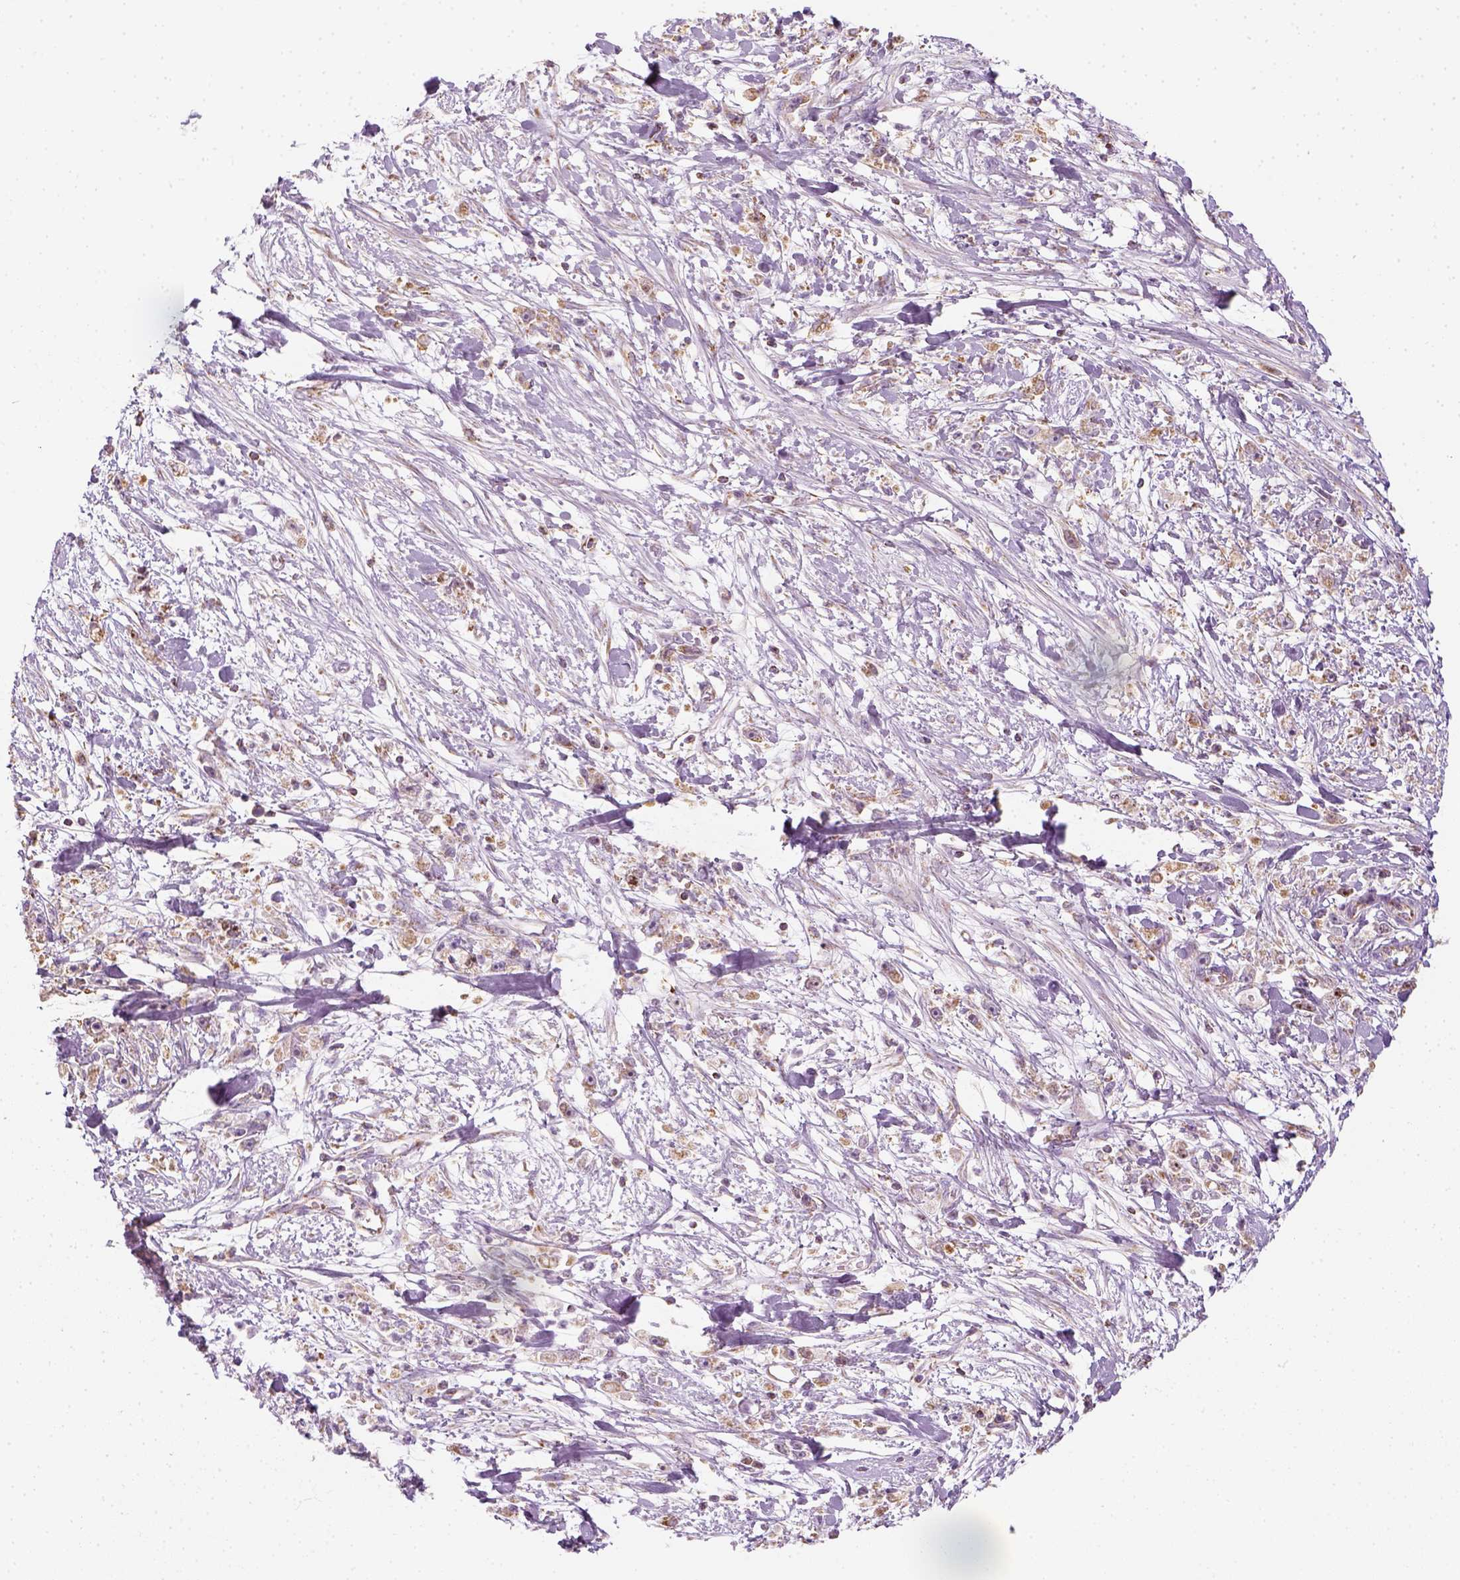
{"staining": {"intensity": "moderate", "quantity": ">75%", "location": "cytoplasmic/membranous"}, "tissue": "stomach cancer", "cell_type": "Tumor cells", "image_type": "cancer", "snomed": [{"axis": "morphology", "description": "Adenocarcinoma, NOS"}, {"axis": "topography", "description": "Stomach"}], "caption": "IHC staining of stomach cancer (adenocarcinoma), which reveals medium levels of moderate cytoplasmic/membranous staining in approximately >75% of tumor cells indicating moderate cytoplasmic/membranous protein staining. The staining was performed using DAB (brown) for protein detection and nuclei were counterstained in hematoxylin (blue).", "gene": "LCA5", "patient": {"sex": "female", "age": 59}}